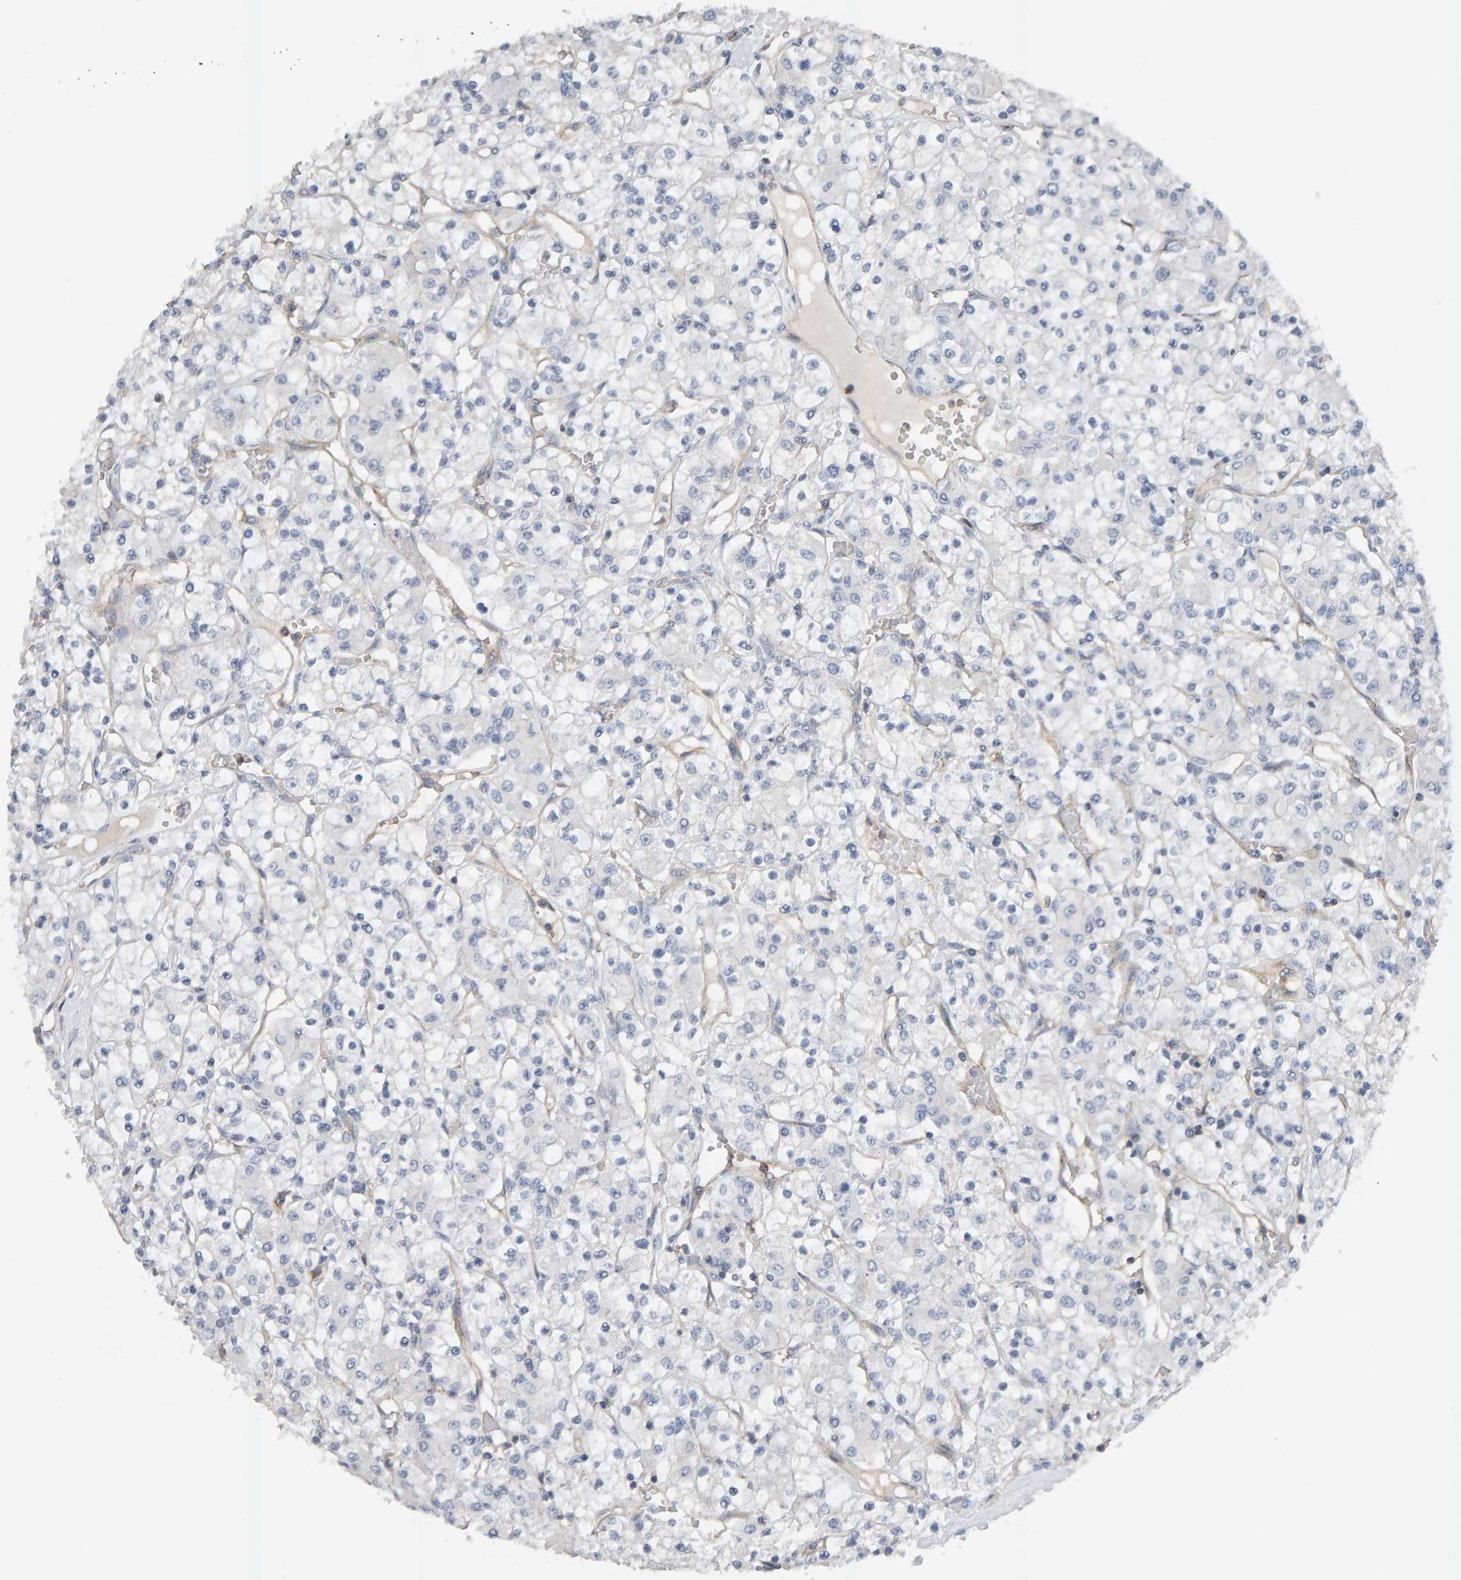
{"staining": {"intensity": "negative", "quantity": "none", "location": "none"}, "tissue": "renal cancer", "cell_type": "Tumor cells", "image_type": "cancer", "snomed": [{"axis": "morphology", "description": "Adenocarcinoma, NOS"}, {"axis": "topography", "description": "Kidney"}], "caption": "Immunohistochemistry of human renal cancer (adenocarcinoma) demonstrates no expression in tumor cells.", "gene": "FYN", "patient": {"sex": "female", "age": 59}}